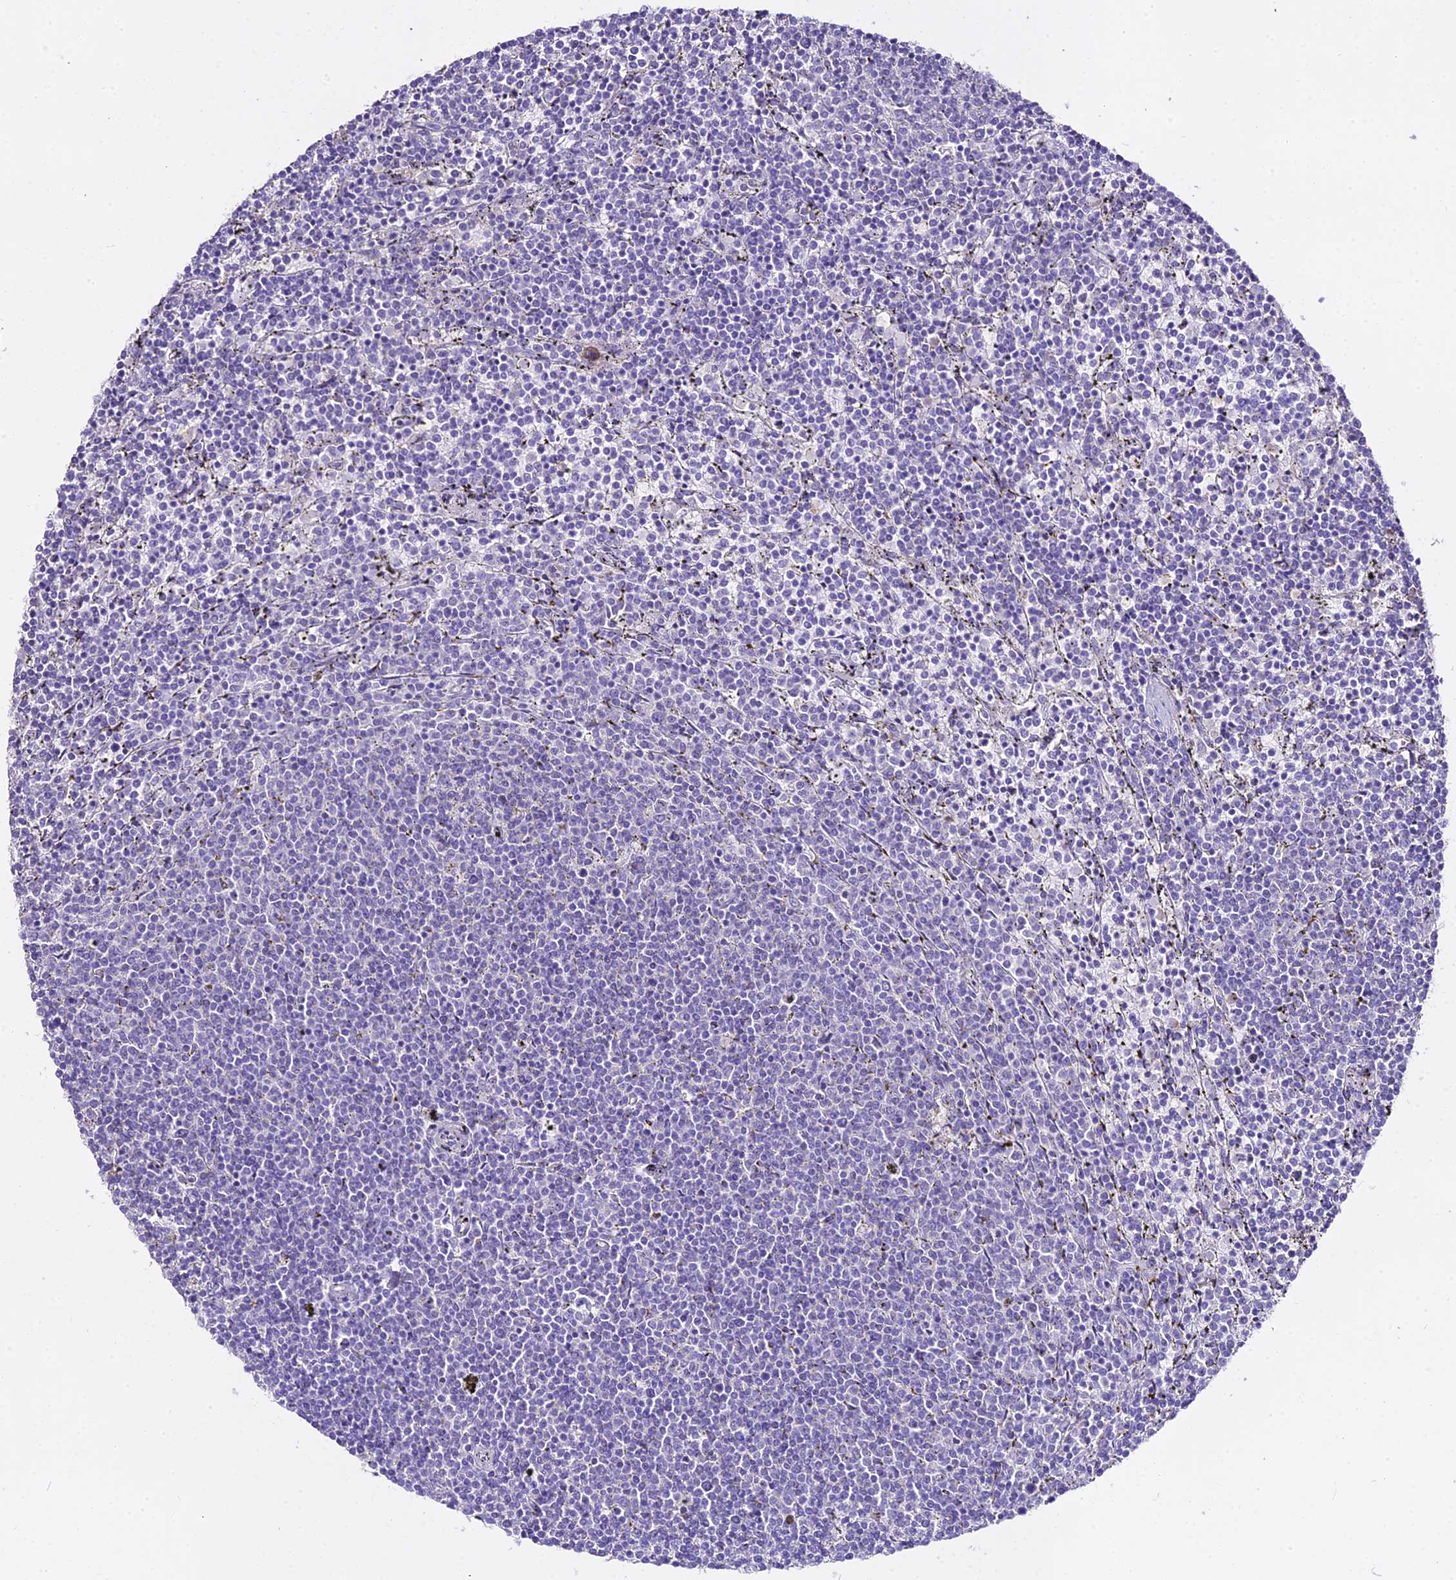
{"staining": {"intensity": "negative", "quantity": "none", "location": "none"}, "tissue": "lymphoma", "cell_type": "Tumor cells", "image_type": "cancer", "snomed": [{"axis": "morphology", "description": "Malignant lymphoma, non-Hodgkin's type, Low grade"}, {"axis": "topography", "description": "Spleen"}], "caption": "A high-resolution image shows IHC staining of low-grade malignant lymphoma, non-Hodgkin's type, which shows no significant expression in tumor cells.", "gene": "GLYAT", "patient": {"sex": "female", "age": 50}}